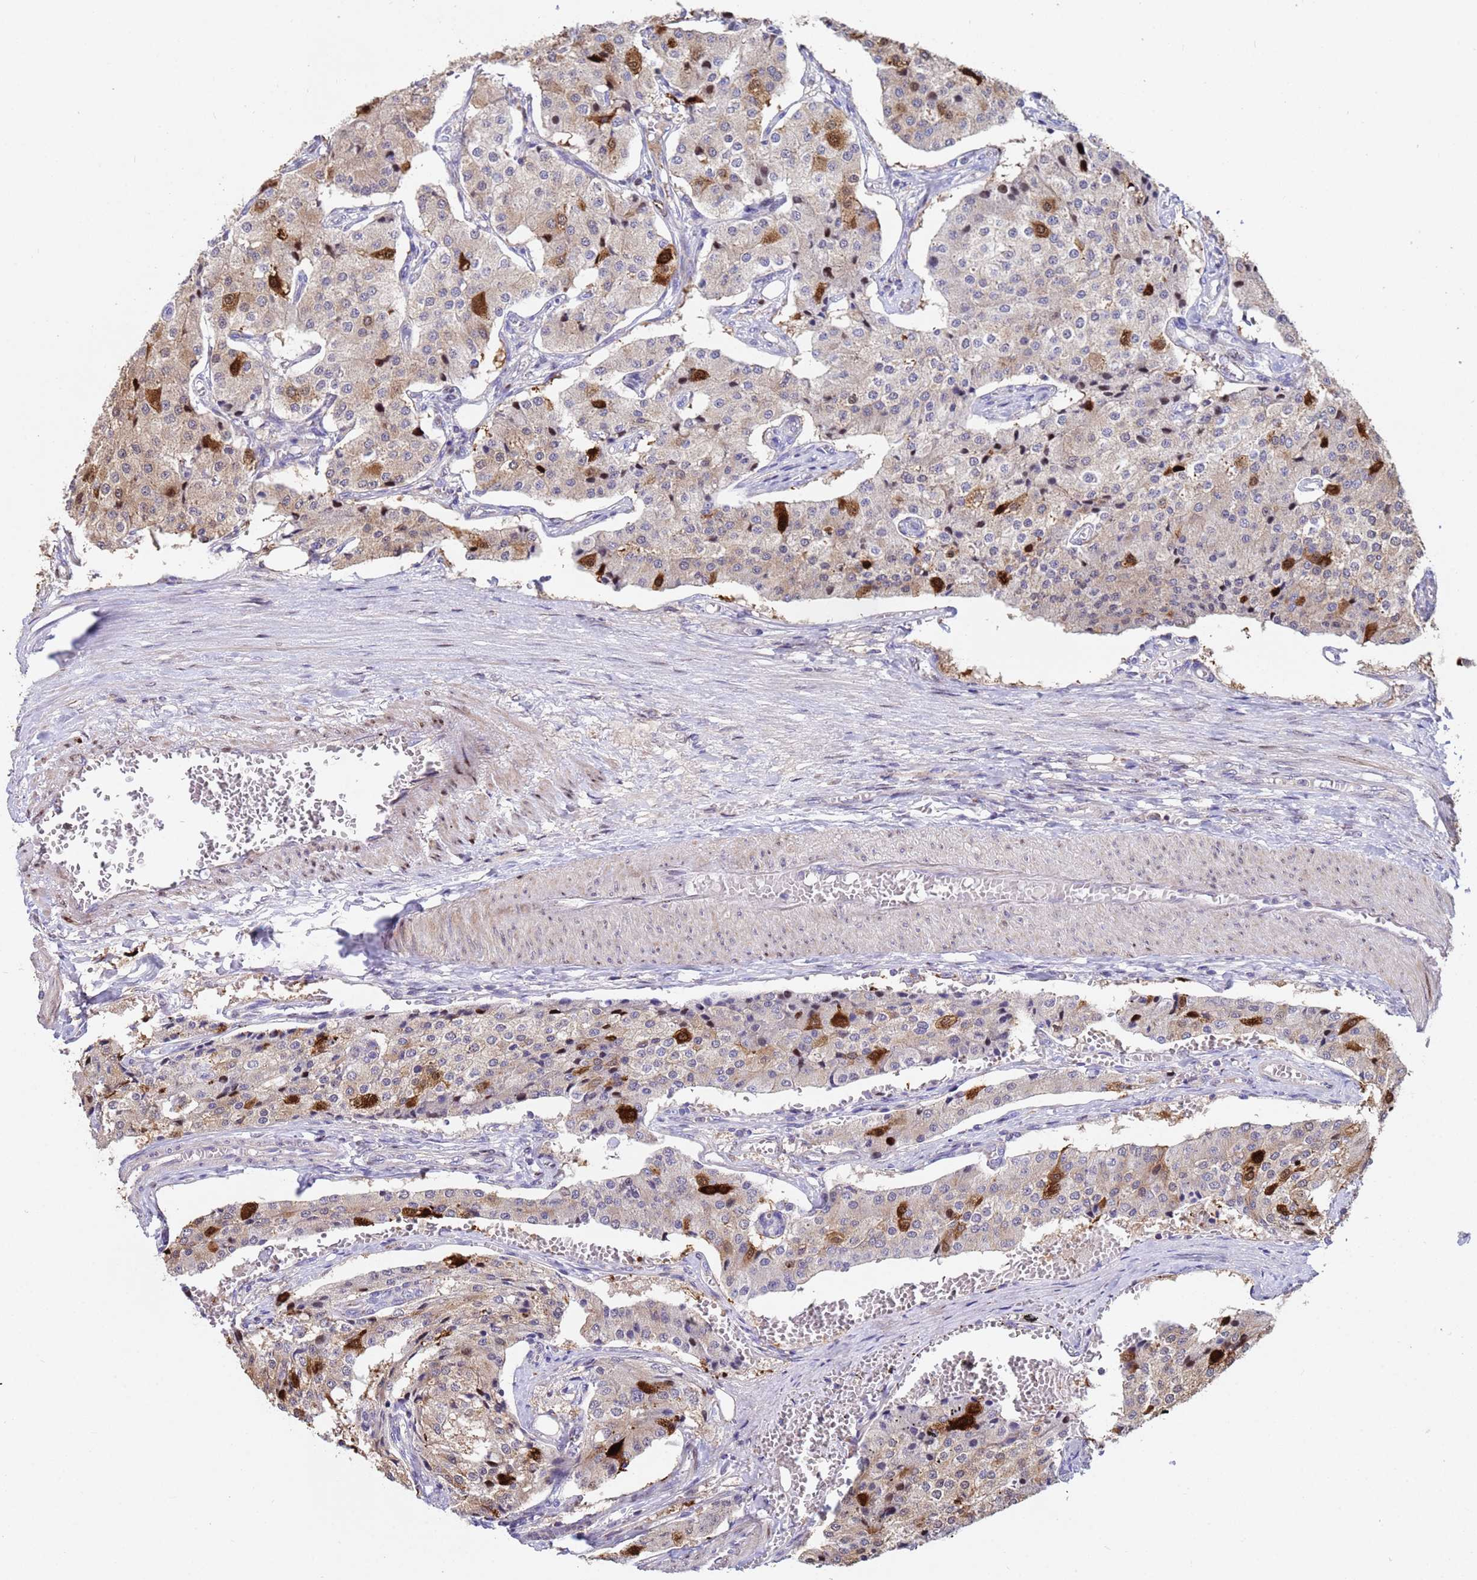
{"staining": {"intensity": "strong", "quantity": "<25%", "location": "cytoplasmic/membranous,nuclear"}, "tissue": "carcinoid", "cell_type": "Tumor cells", "image_type": "cancer", "snomed": [{"axis": "morphology", "description": "Carcinoid, malignant, NOS"}, {"axis": "topography", "description": "Colon"}], "caption": "High-power microscopy captured an immunohistochemistry (IHC) micrograph of carcinoid (malignant), revealing strong cytoplasmic/membranous and nuclear staining in approximately <25% of tumor cells.", "gene": "TUBGCP3", "patient": {"sex": "female", "age": 52}}